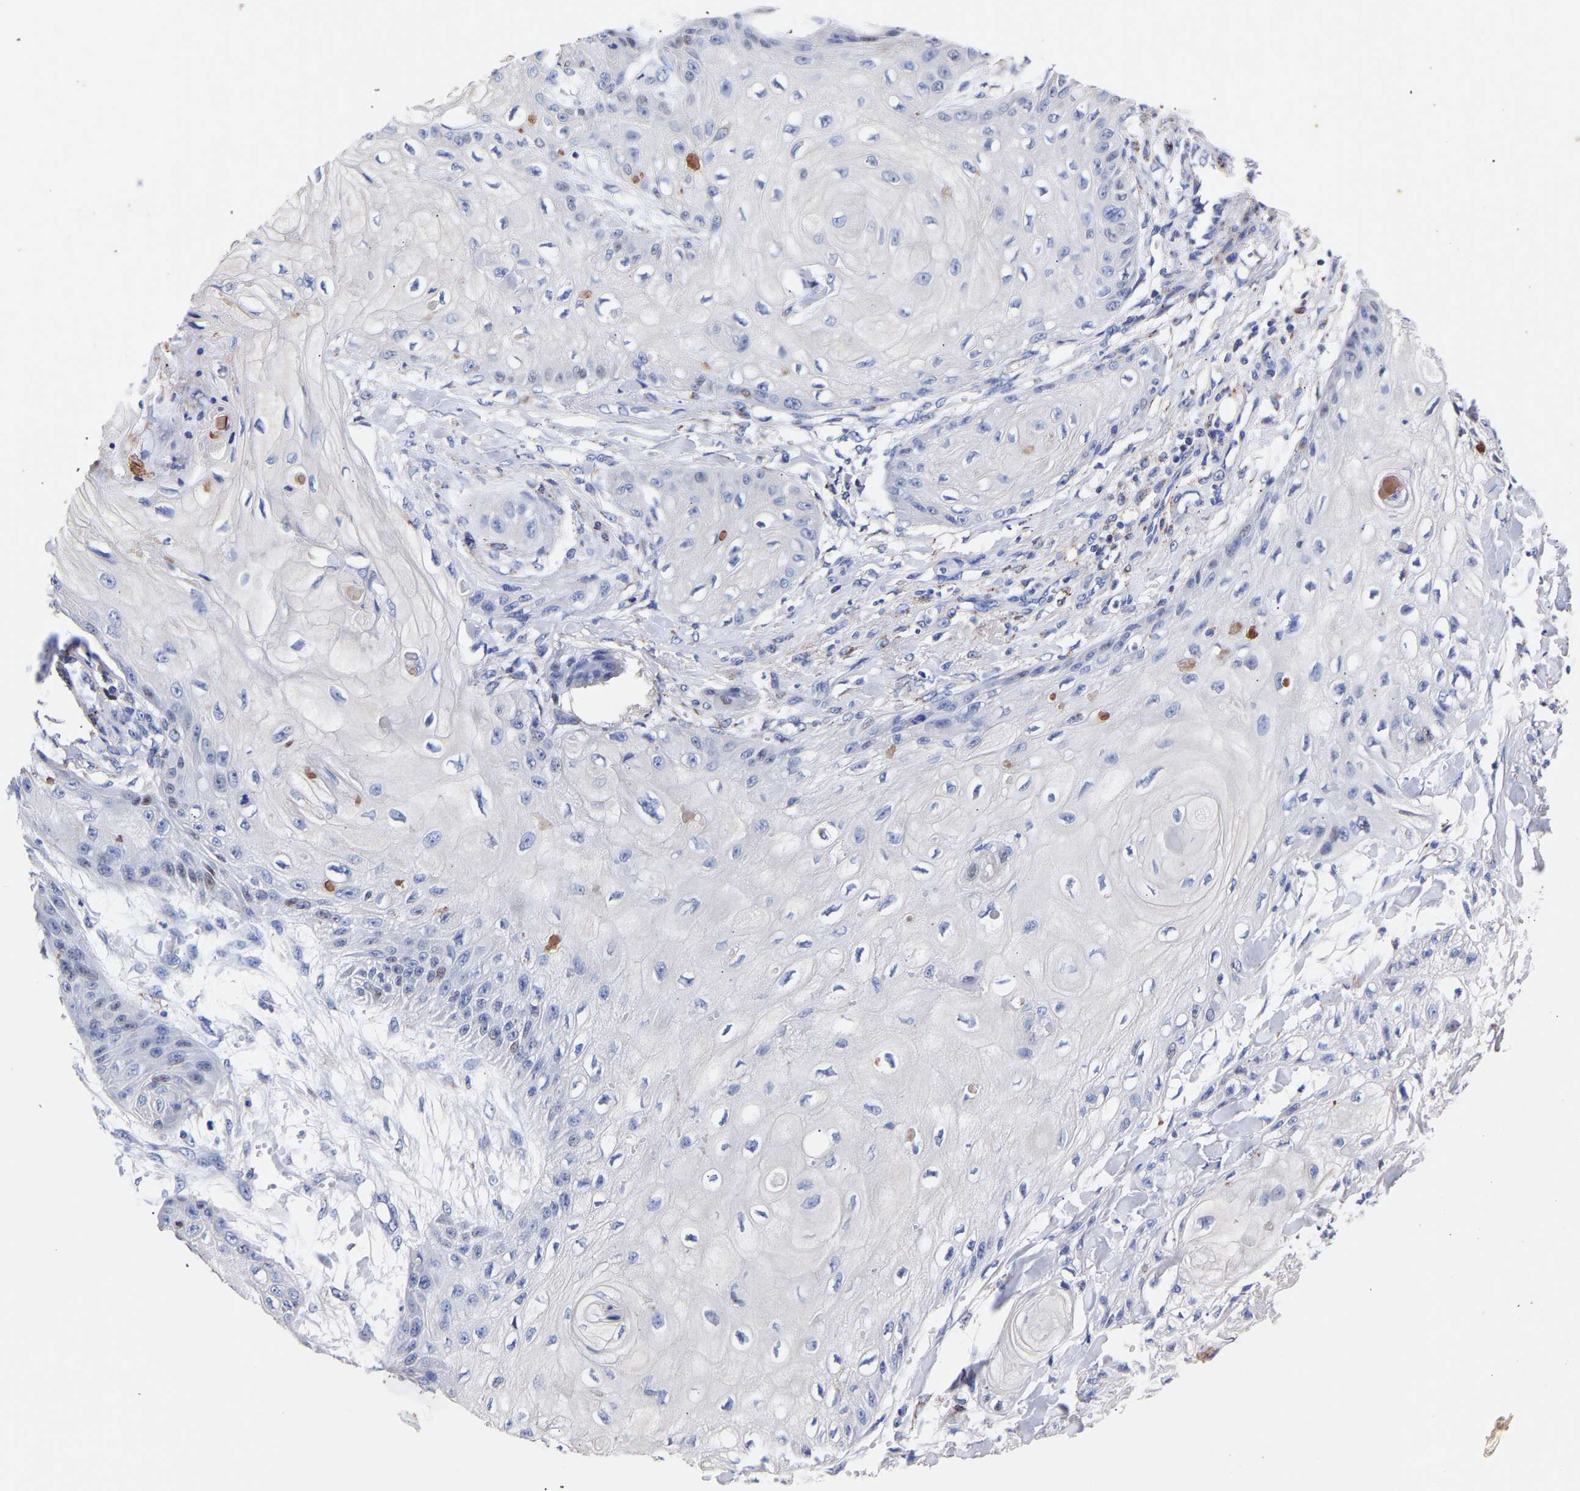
{"staining": {"intensity": "negative", "quantity": "none", "location": "none"}, "tissue": "skin cancer", "cell_type": "Tumor cells", "image_type": "cancer", "snomed": [{"axis": "morphology", "description": "Squamous cell carcinoma, NOS"}, {"axis": "topography", "description": "Skin"}], "caption": "The micrograph displays no staining of tumor cells in skin squamous cell carcinoma. (DAB immunohistochemistry (IHC) visualized using brightfield microscopy, high magnification).", "gene": "SEM1", "patient": {"sex": "male", "age": 74}}